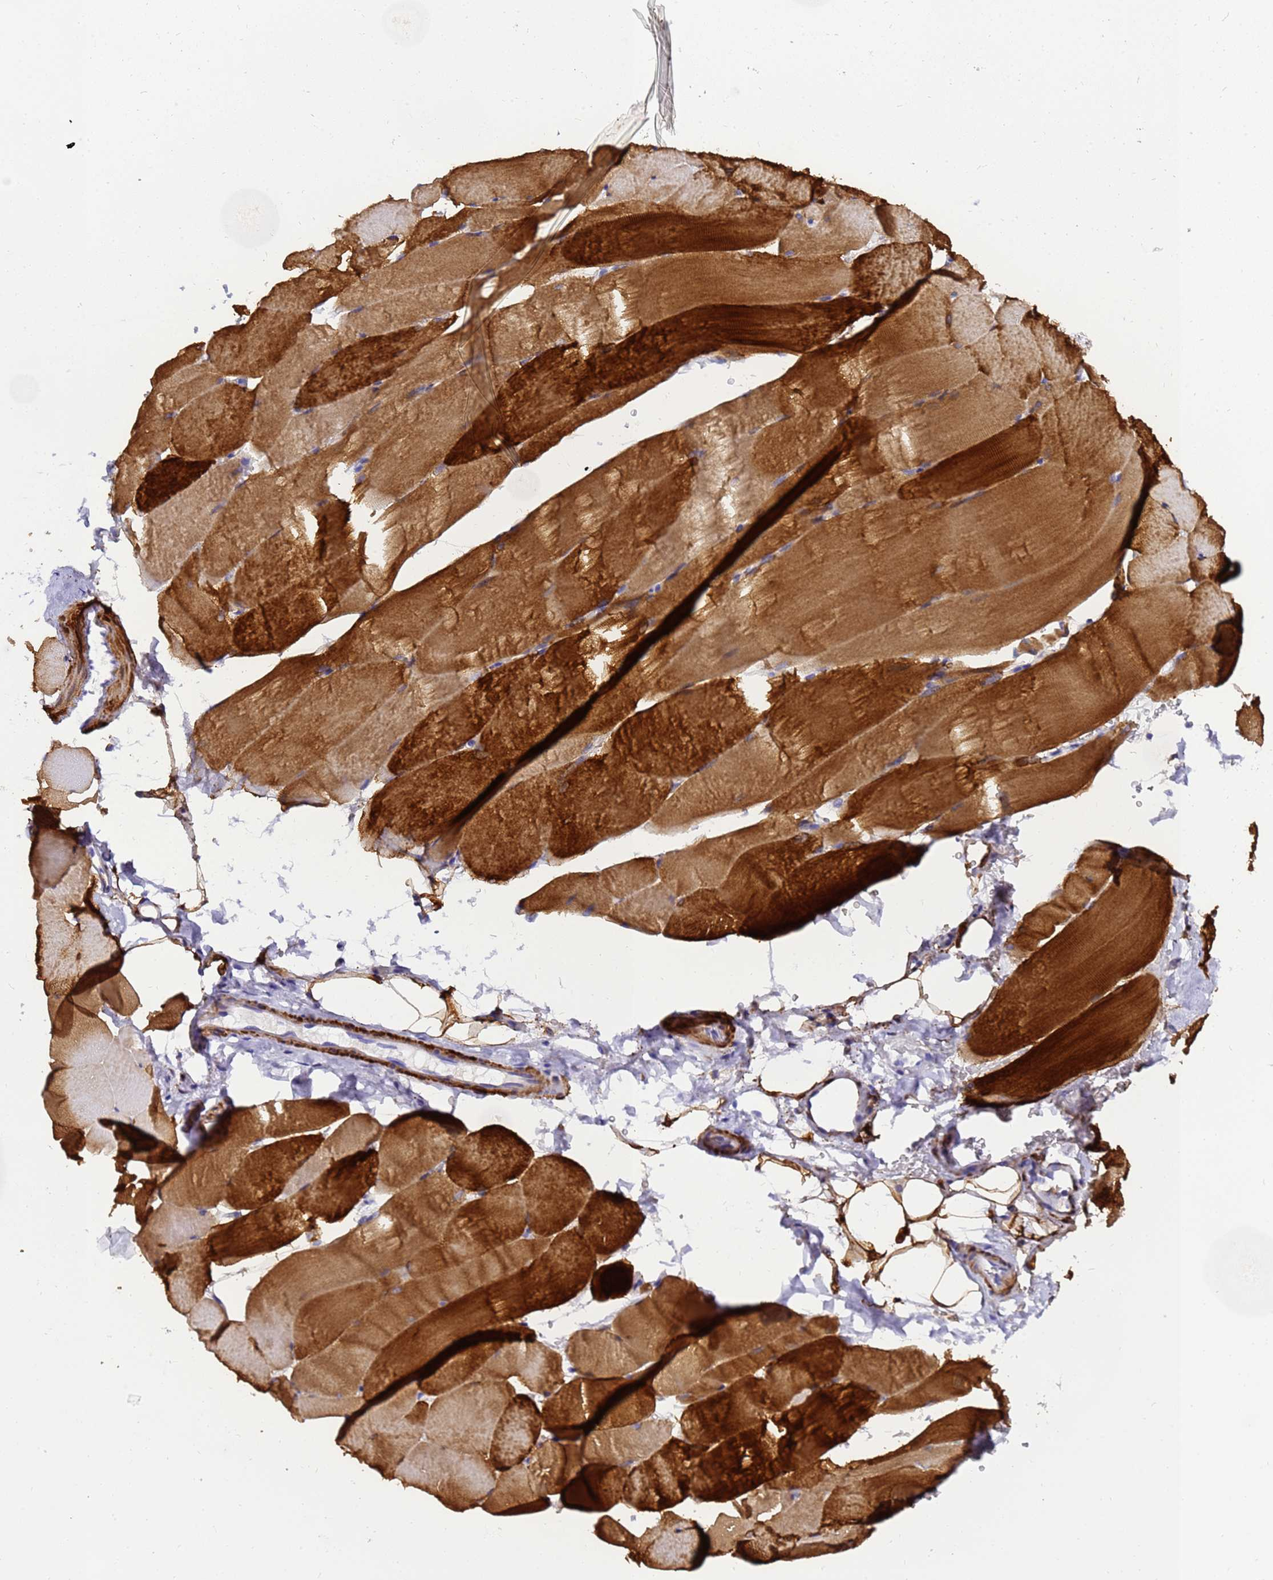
{"staining": {"intensity": "strong", "quantity": "25%-75%", "location": "cytoplasmic/membranous"}, "tissue": "skeletal muscle", "cell_type": "Myocytes", "image_type": "normal", "snomed": [{"axis": "morphology", "description": "Normal tissue, NOS"}, {"axis": "topography", "description": "Skeletal muscle"}, {"axis": "topography", "description": "Parathyroid gland"}], "caption": "Myocytes display strong cytoplasmic/membranous staining in about 25%-75% of cells in normal skeletal muscle. The staining is performed using DAB (3,3'-diaminobenzidine) brown chromogen to label protein expression. The nuclei are counter-stained blue using hematoxylin.", "gene": "HSPB6", "patient": {"sex": "female", "age": 37}}